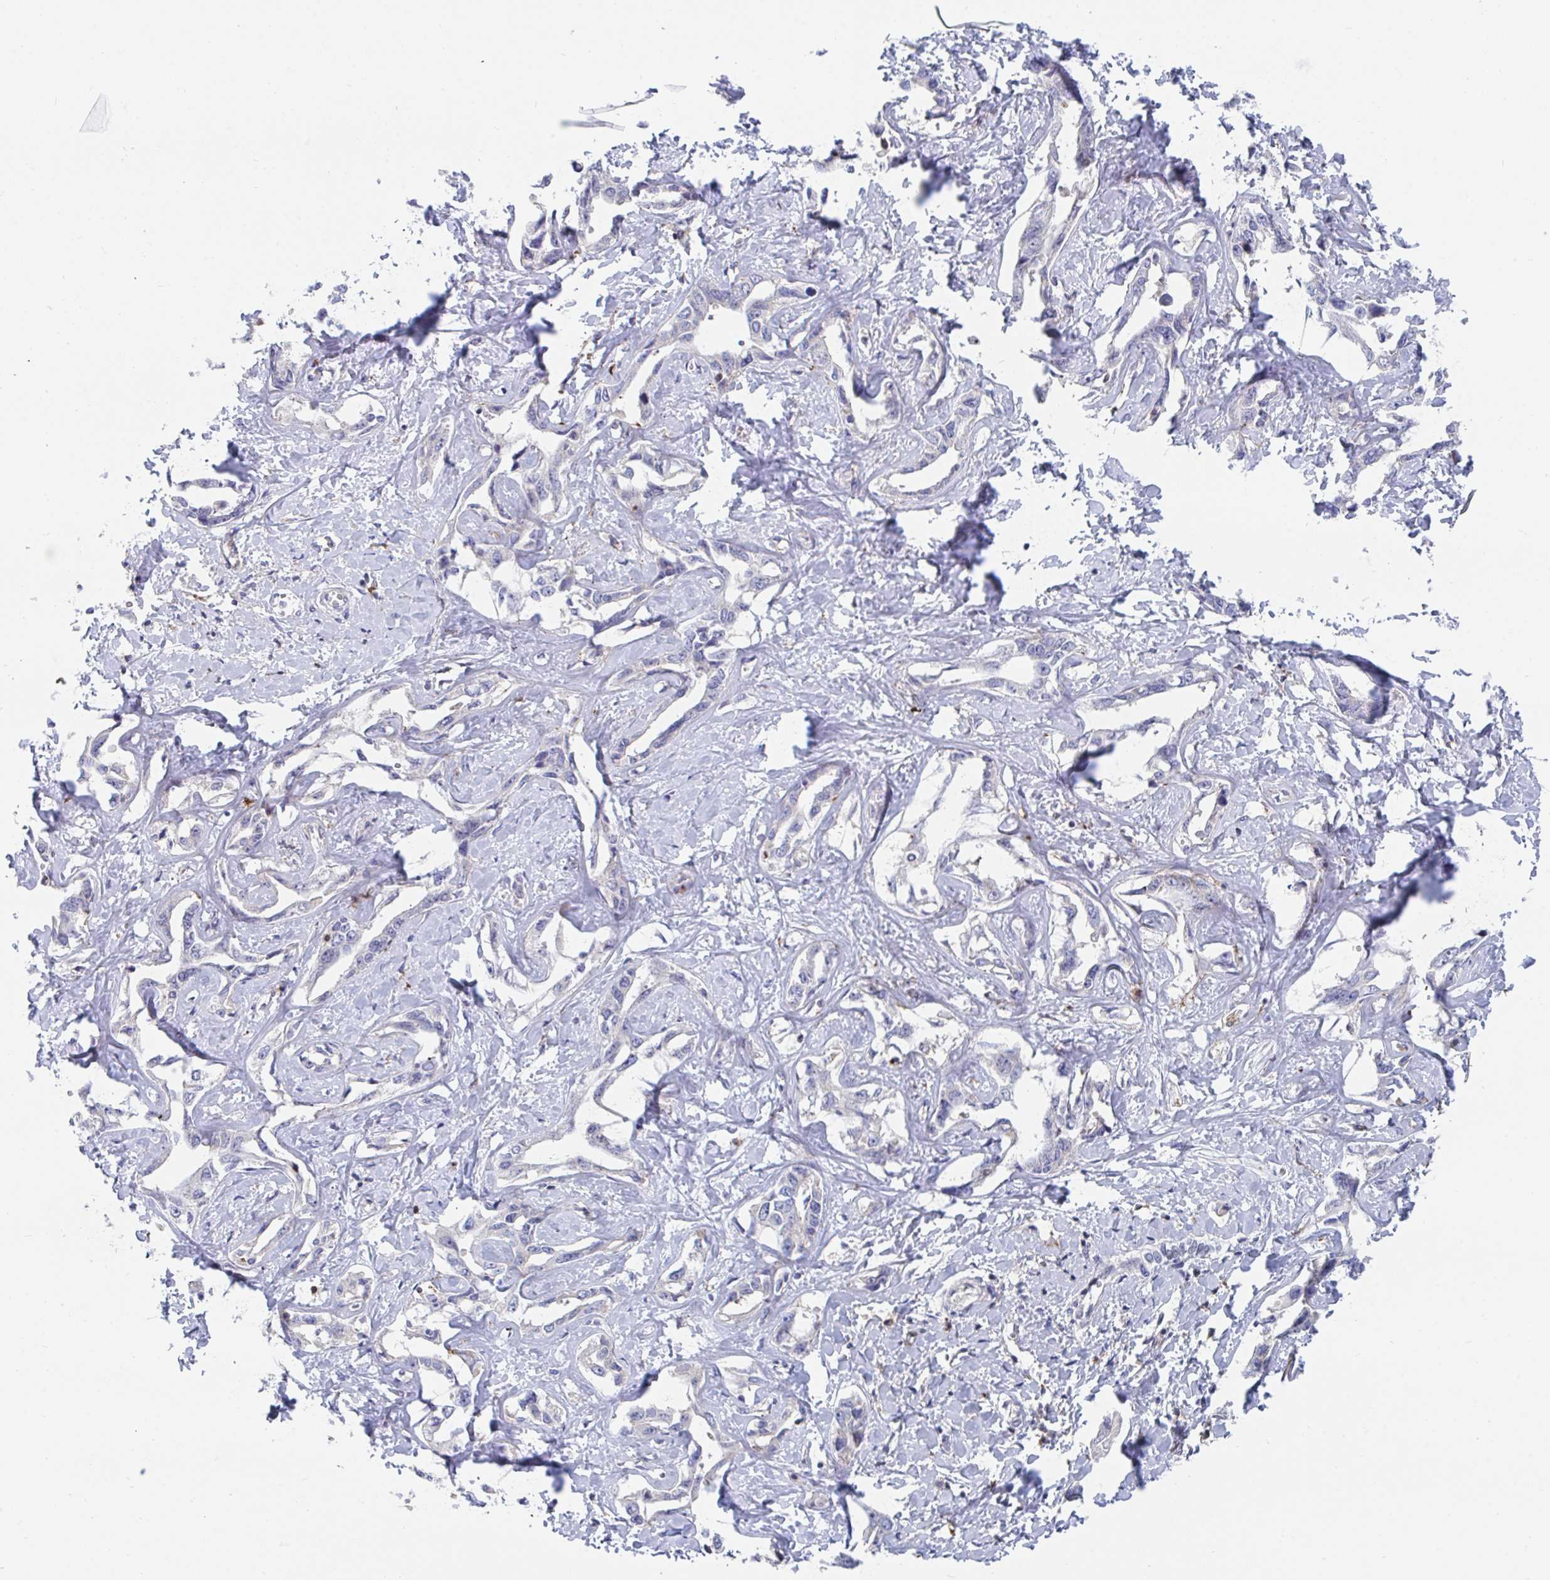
{"staining": {"intensity": "negative", "quantity": "none", "location": "none"}, "tissue": "liver cancer", "cell_type": "Tumor cells", "image_type": "cancer", "snomed": [{"axis": "morphology", "description": "Cholangiocarcinoma"}, {"axis": "topography", "description": "Liver"}], "caption": "Liver cancer was stained to show a protein in brown. There is no significant staining in tumor cells. (DAB (3,3'-diaminobenzidine) immunohistochemistry (IHC) visualized using brightfield microscopy, high magnification).", "gene": "FRMD3", "patient": {"sex": "male", "age": 59}}